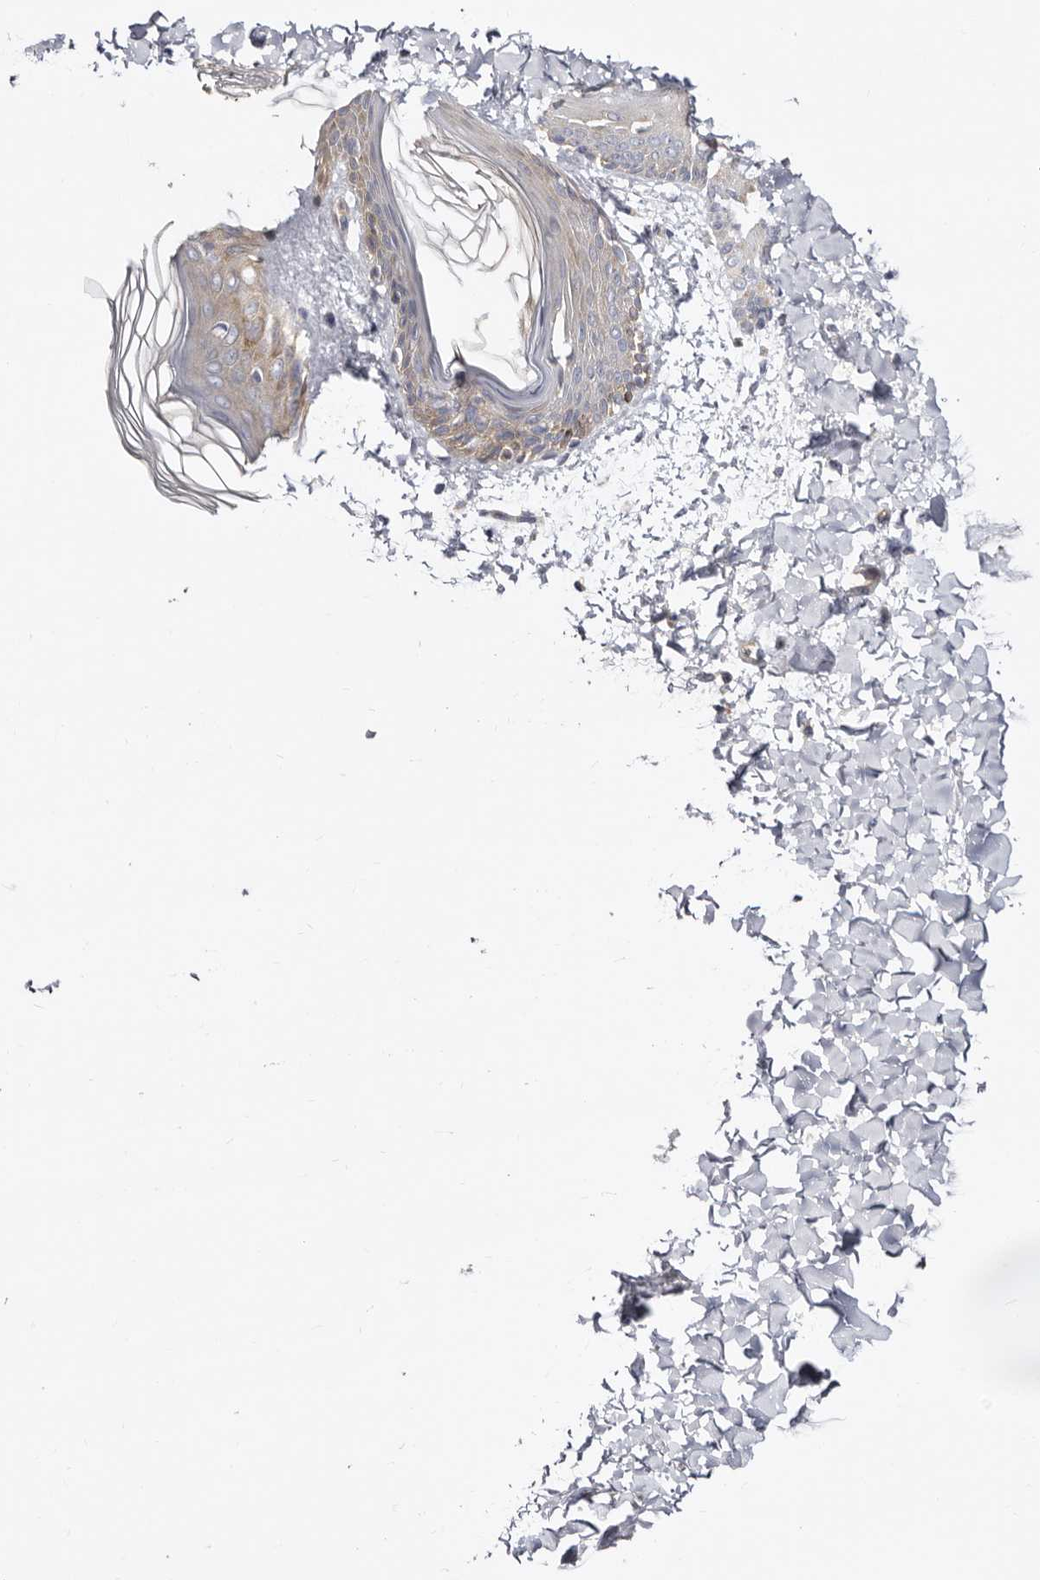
{"staining": {"intensity": "negative", "quantity": "none", "location": "none"}, "tissue": "skin", "cell_type": "Fibroblasts", "image_type": "normal", "snomed": [{"axis": "morphology", "description": "Normal tissue, NOS"}, {"axis": "morphology", "description": "Neoplasm, benign, NOS"}, {"axis": "topography", "description": "Skin"}, {"axis": "topography", "description": "Soft tissue"}], "caption": "Immunohistochemistry of unremarkable skin reveals no positivity in fibroblasts.", "gene": "BAIAP2L1", "patient": {"sex": "male", "age": 26}}